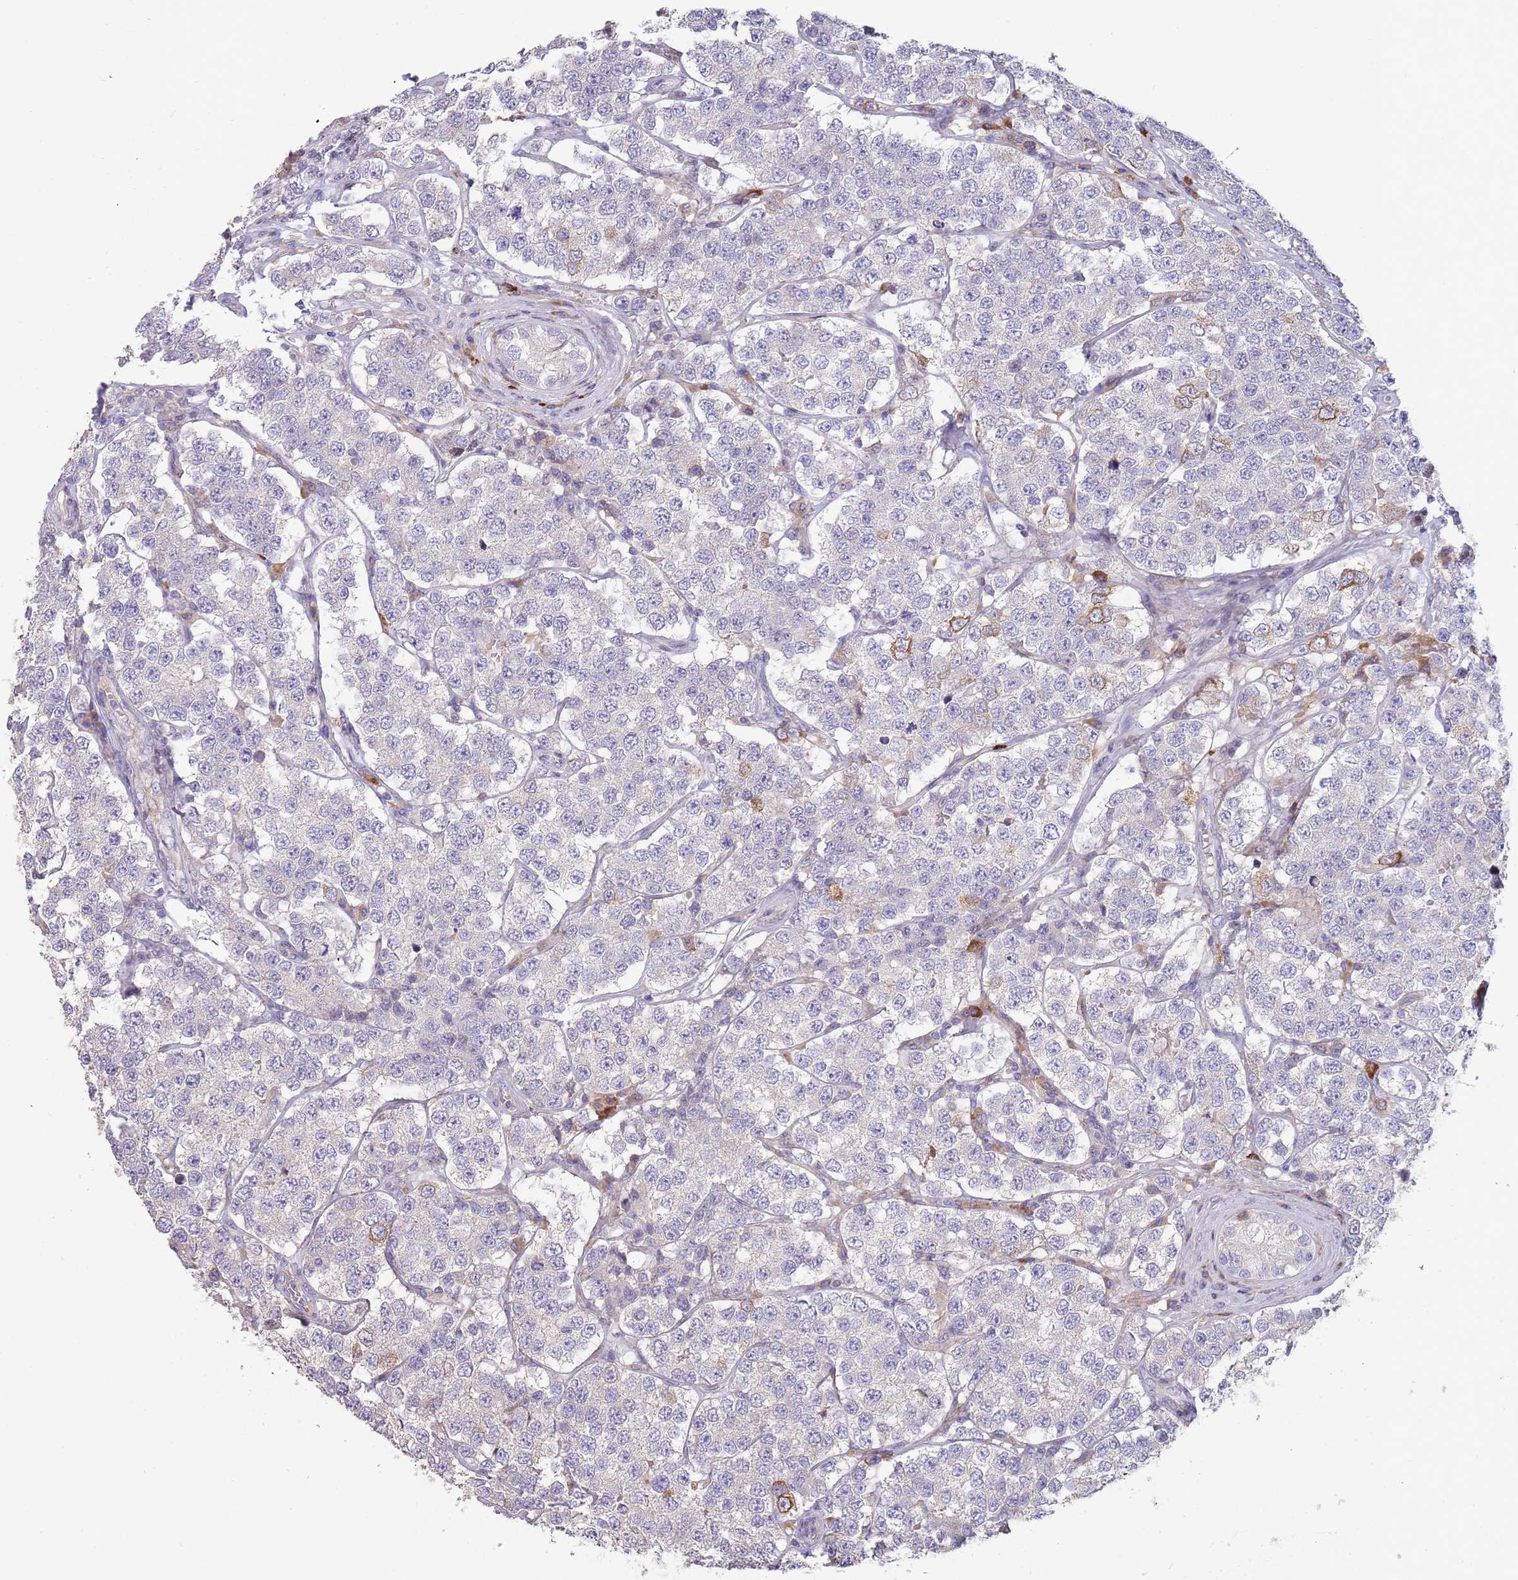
{"staining": {"intensity": "moderate", "quantity": "<25%", "location": "cytoplasmic/membranous"}, "tissue": "testis cancer", "cell_type": "Tumor cells", "image_type": "cancer", "snomed": [{"axis": "morphology", "description": "Seminoma, NOS"}, {"axis": "topography", "description": "Testis"}], "caption": "Immunohistochemistry (IHC) (DAB) staining of human testis seminoma exhibits moderate cytoplasmic/membranous protein expression in about <25% of tumor cells.", "gene": "SUSD1", "patient": {"sex": "male", "age": 34}}